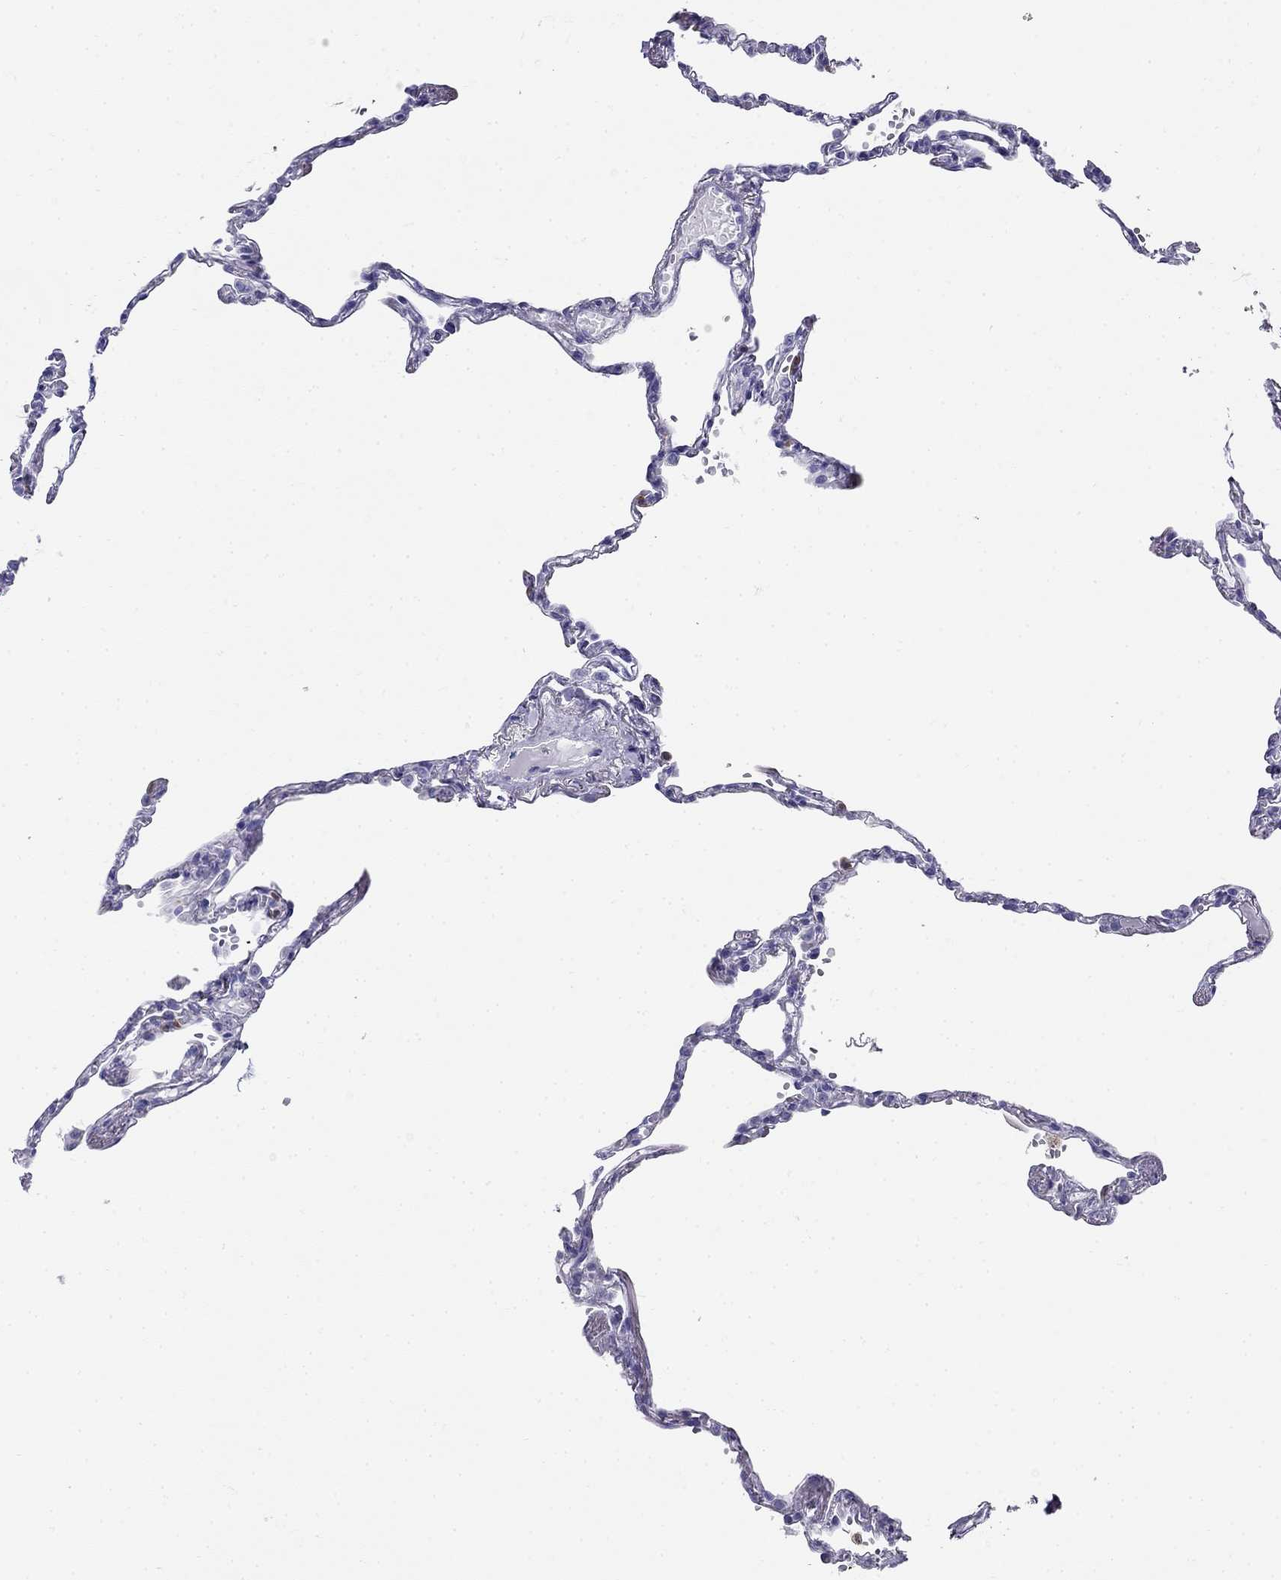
{"staining": {"intensity": "negative", "quantity": "none", "location": "none"}, "tissue": "lung", "cell_type": "Alveolar cells", "image_type": "normal", "snomed": [{"axis": "morphology", "description": "Normal tissue, NOS"}, {"axis": "topography", "description": "Lung"}], "caption": "Alveolar cells show no significant positivity in normal lung. (DAB immunohistochemistry visualized using brightfield microscopy, high magnification).", "gene": "PPP1R36", "patient": {"sex": "male", "age": 78}}